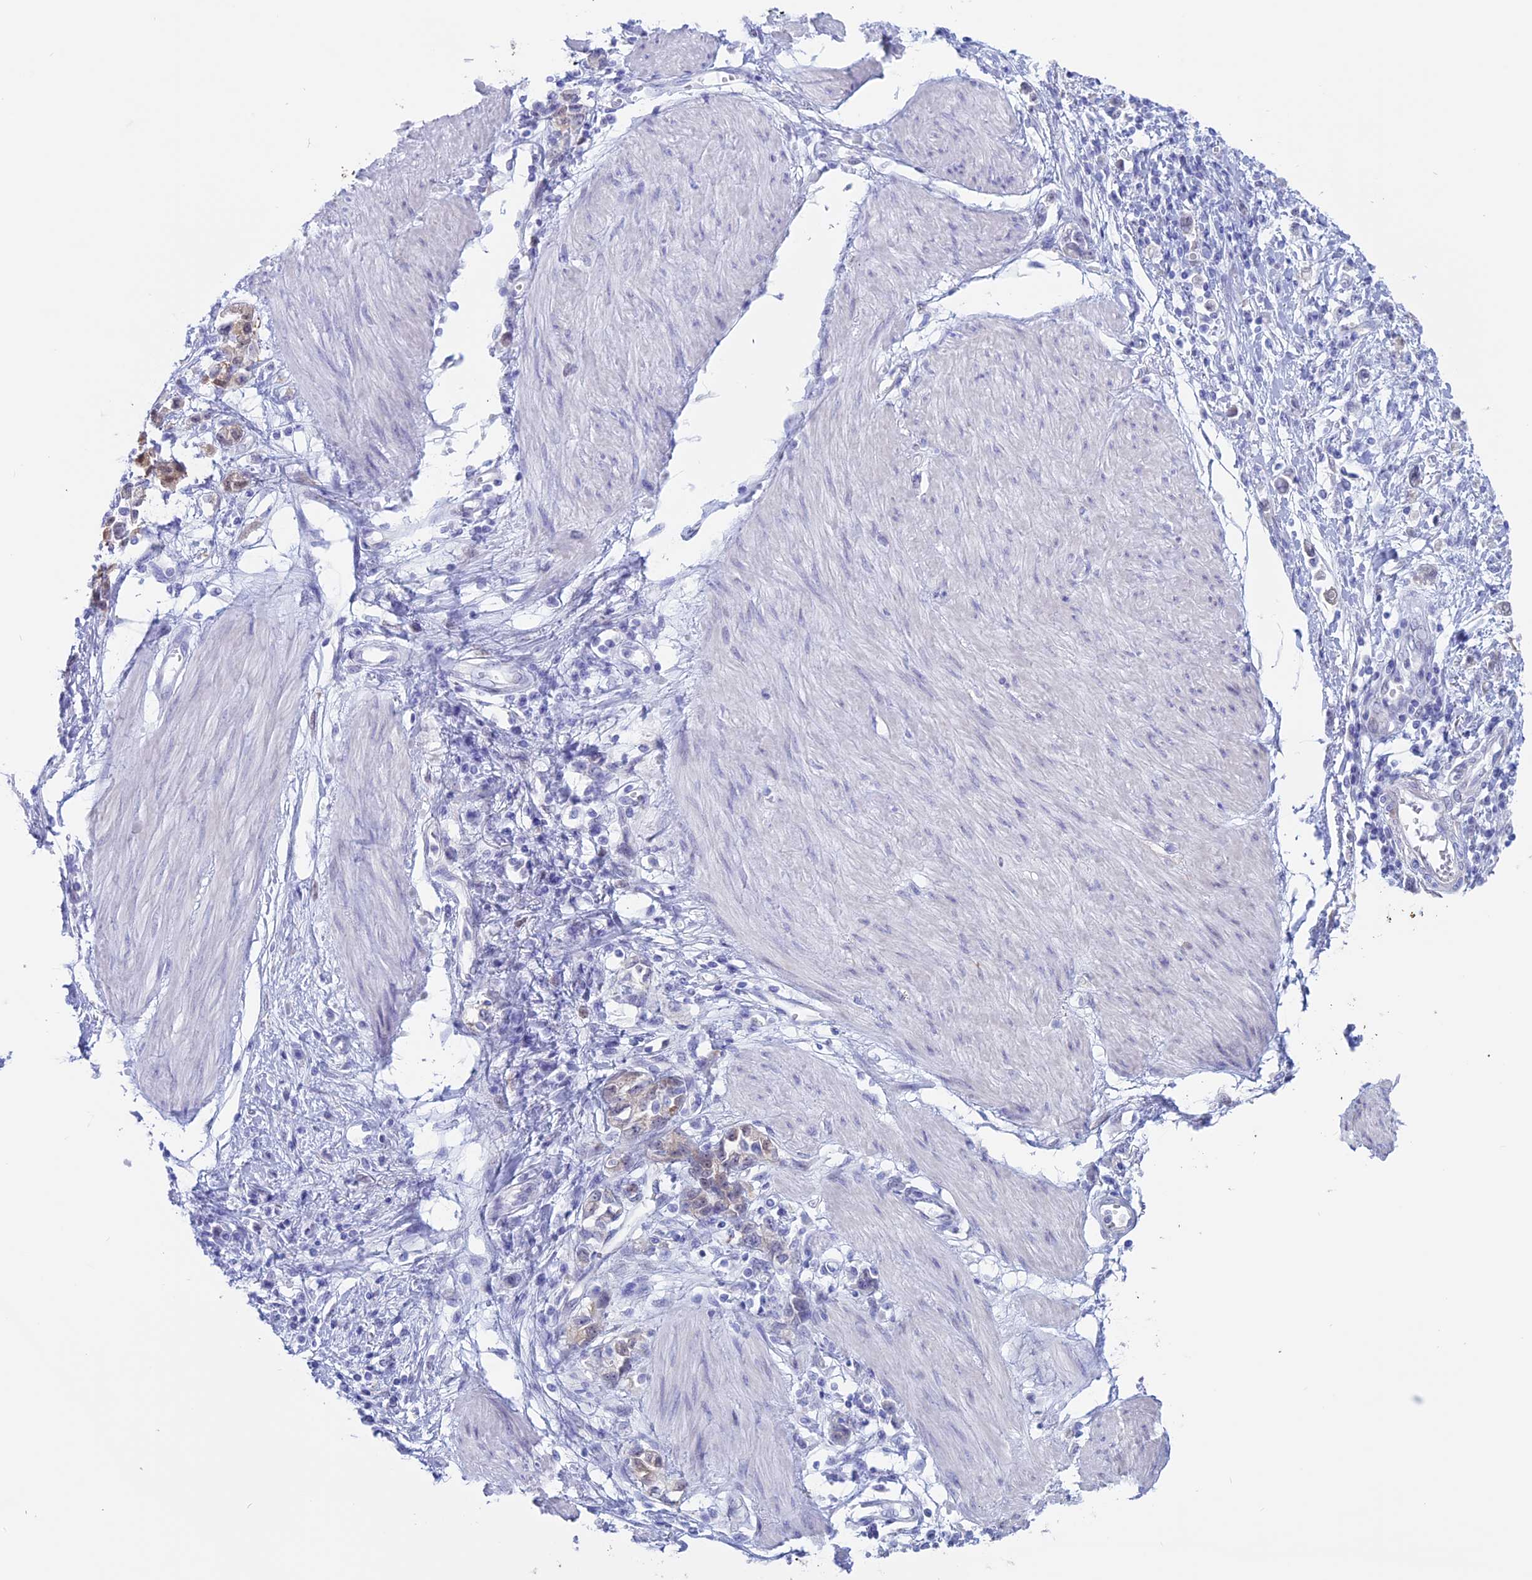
{"staining": {"intensity": "weak", "quantity": "<25%", "location": "cytoplasmic/membranous"}, "tissue": "stomach cancer", "cell_type": "Tumor cells", "image_type": "cancer", "snomed": [{"axis": "morphology", "description": "Adenocarcinoma, NOS"}, {"axis": "topography", "description": "Stomach"}], "caption": "Tumor cells are negative for brown protein staining in stomach cancer. (DAB immunohistochemistry (IHC), high magnification).", "gene": "LHFPL2", "patient": {"sex": "female", "age": 76}}